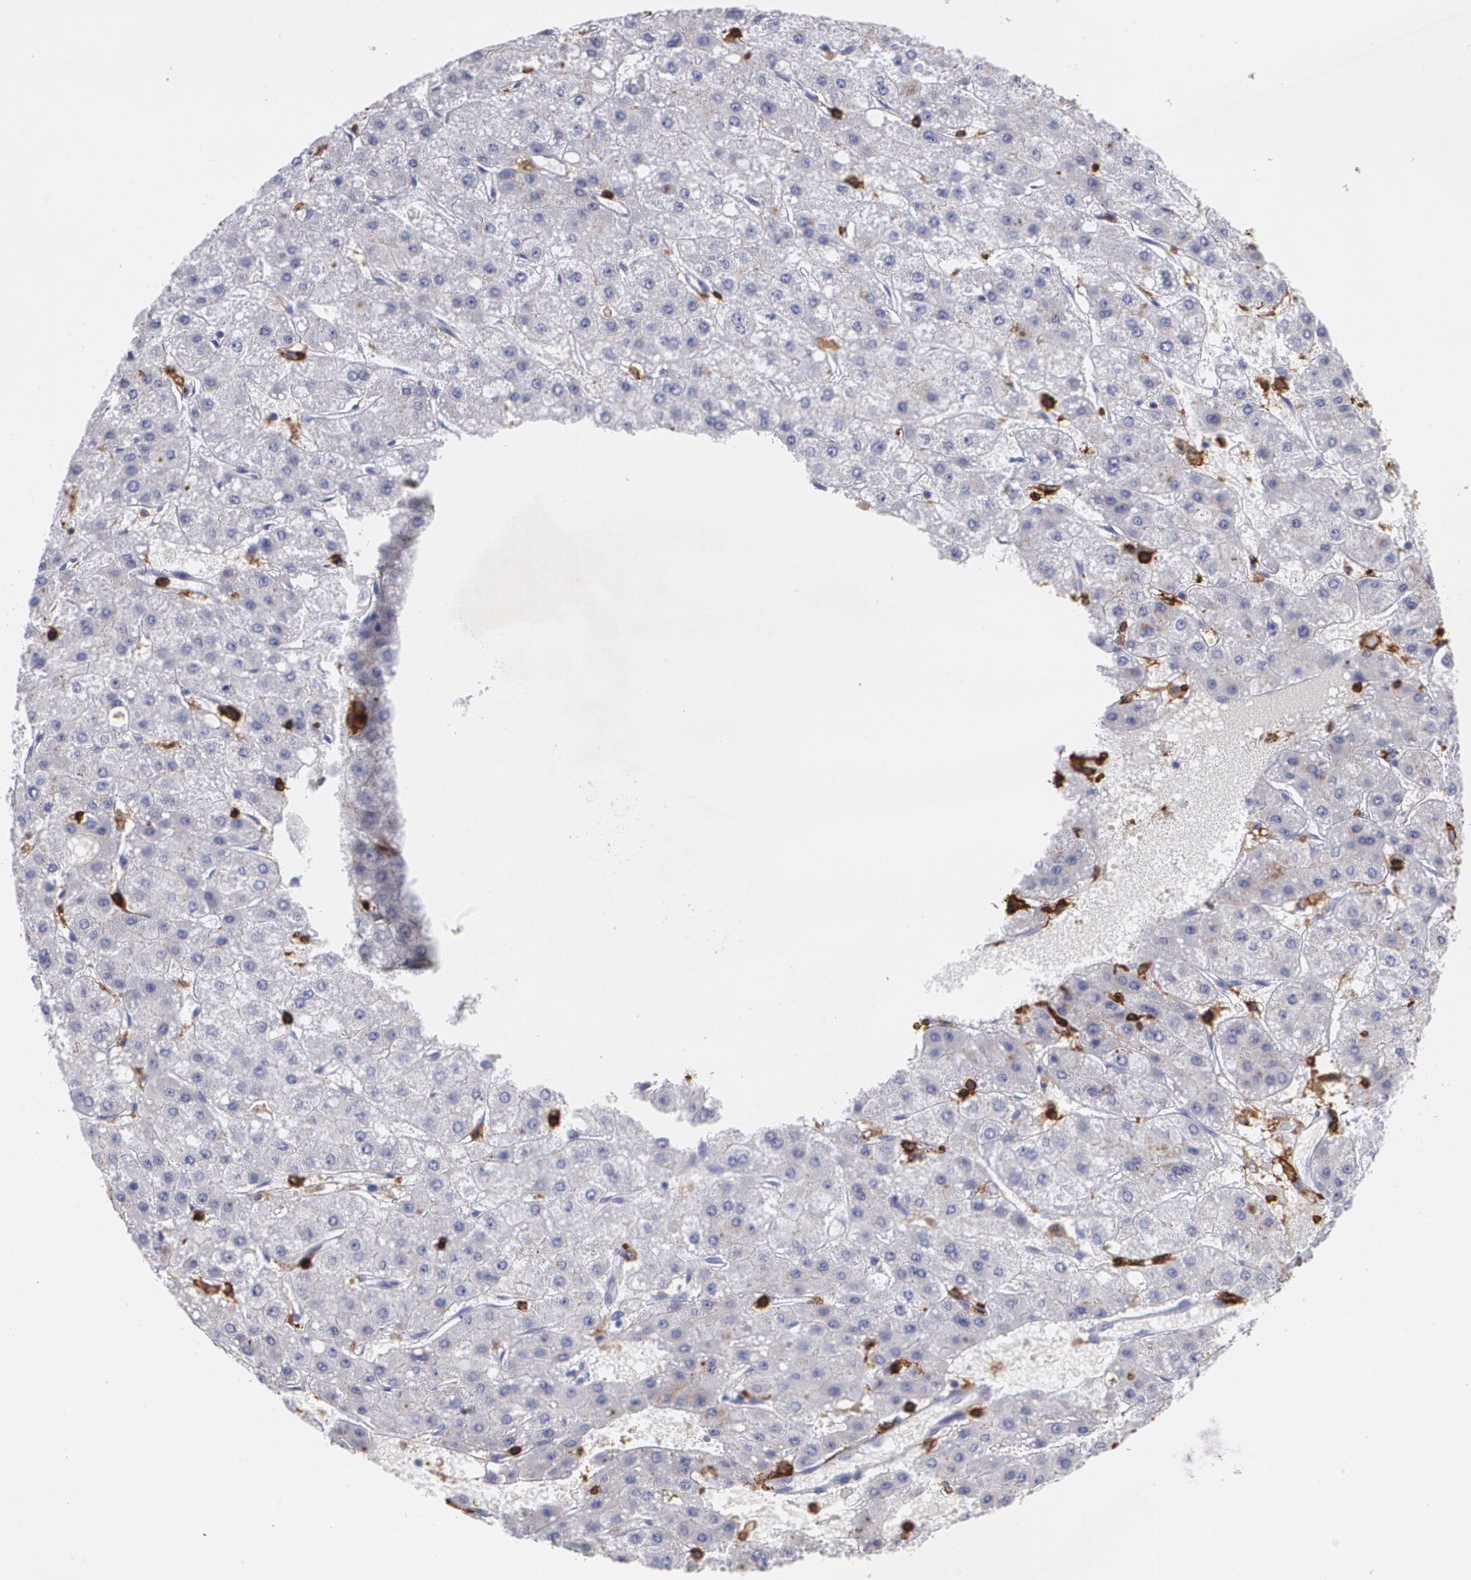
{"staining": {"intensity": "negative", "quantity": "none", "location": "none"}, "tissue": "liver cancer", "cell_type": "Tumor cells", "image_type": "cancer", "snomed": [{"axis": "morphology", "description": "Carcinoma, Hepatocellular, NOS"}, {"axis": "topography", "description": "Liver"}], "caption": "Immunohistochemical staining of liver cancer (hepatocellular carcinoma) exhibits no significant expression in tumor cells.", "gene": "PTPRC", "patient": {"sex": "female", "age": 52}}